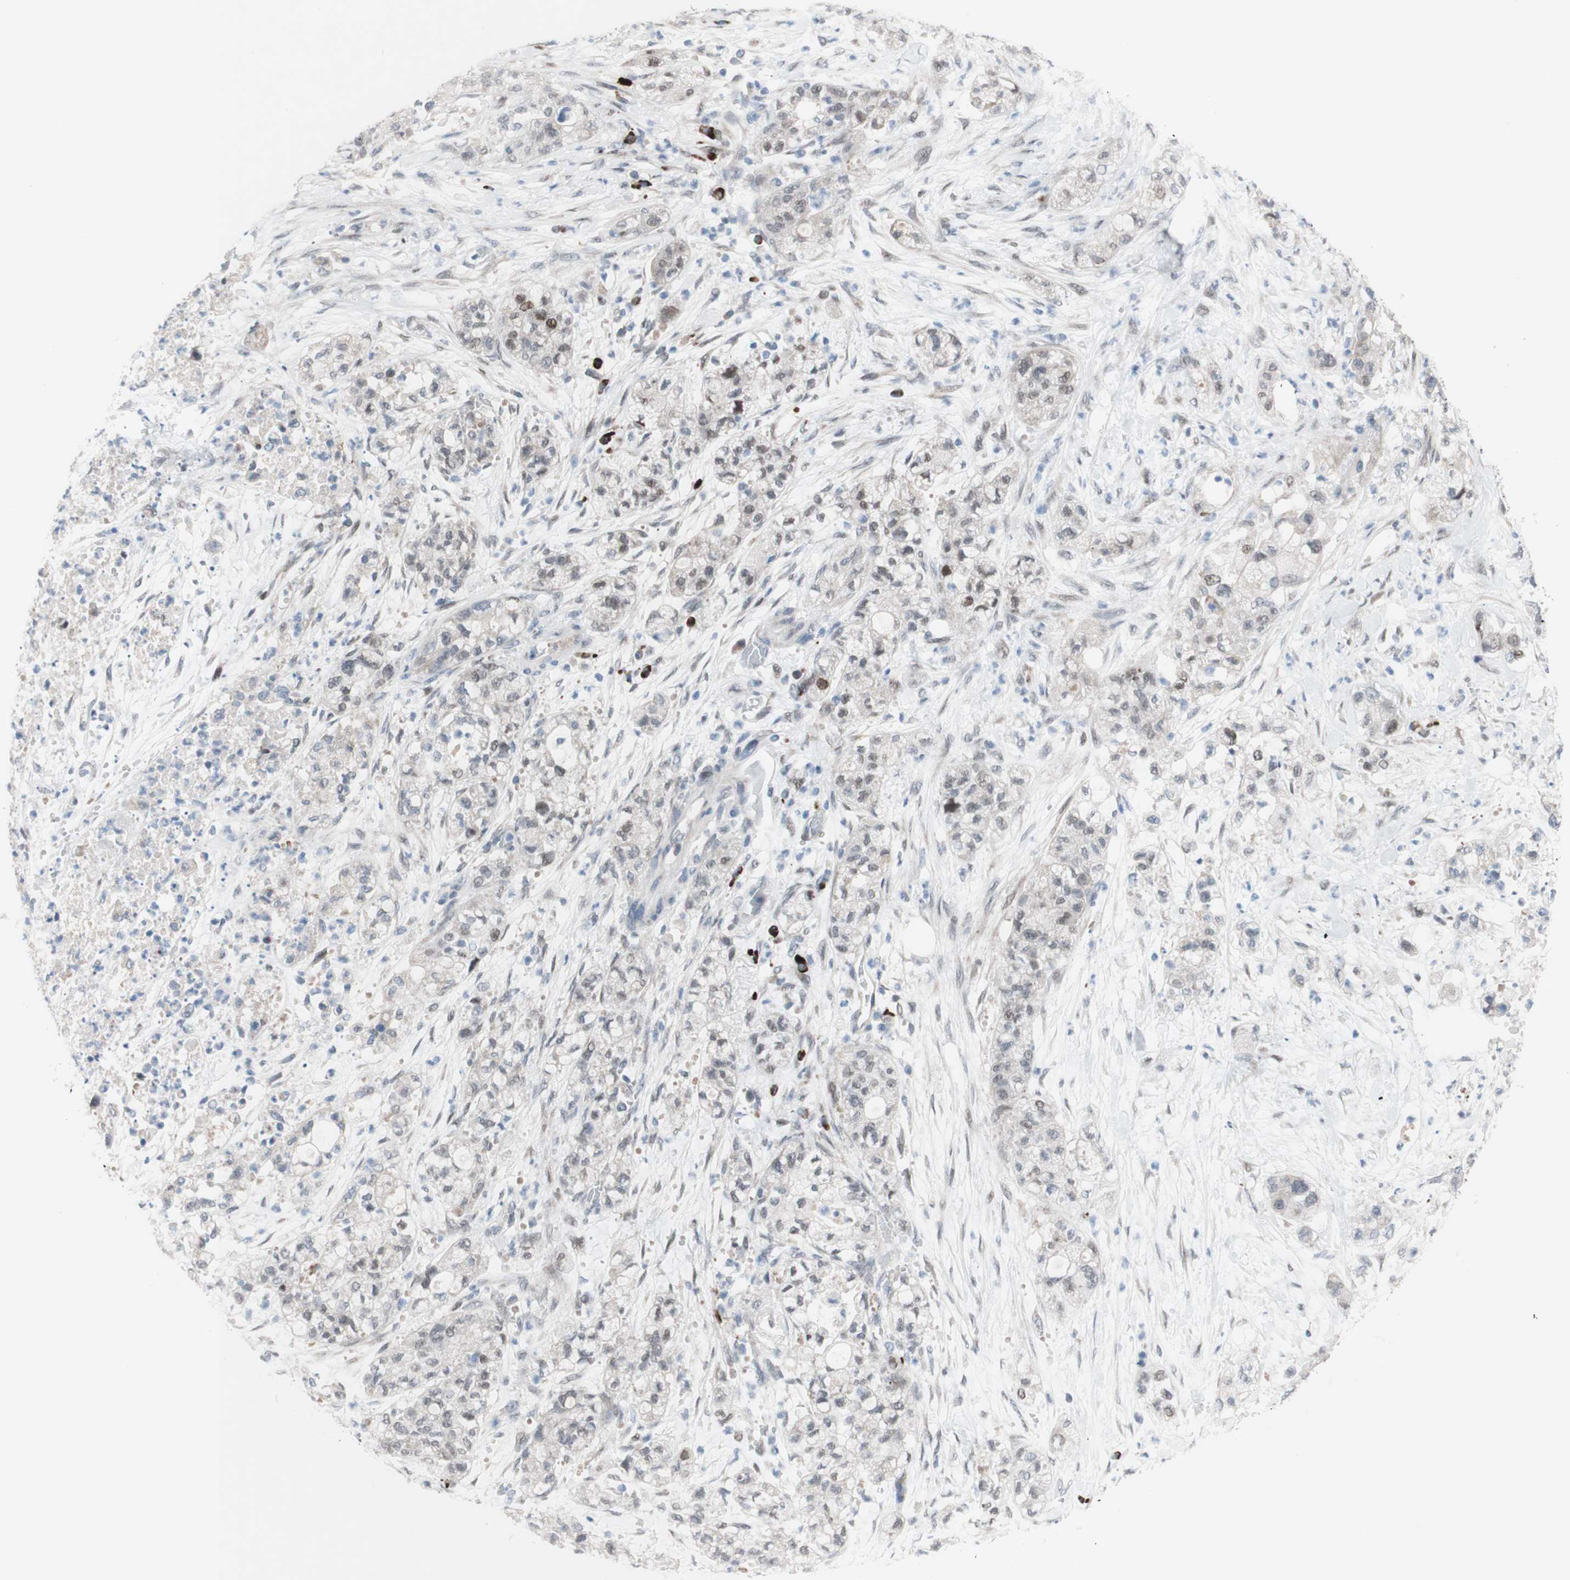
{"staining": {"intensity": "weak", "quantity": "<25%", "location": "nuclear"}, "tissue": "pancreatic cancer", "cell_type": "Tumor cells", "image_type": "cancer", "snomed": [{"axis": "morphology", "description": "Adenocarcinoma, NOS"}, {"axis": "topography", "description": "Pancreas"}], "caption": "Tumor cells show no significant positivity in pancreatic cancer.", "gene": "PHTF2", "patient": {"sex": "female", "age": 78}}